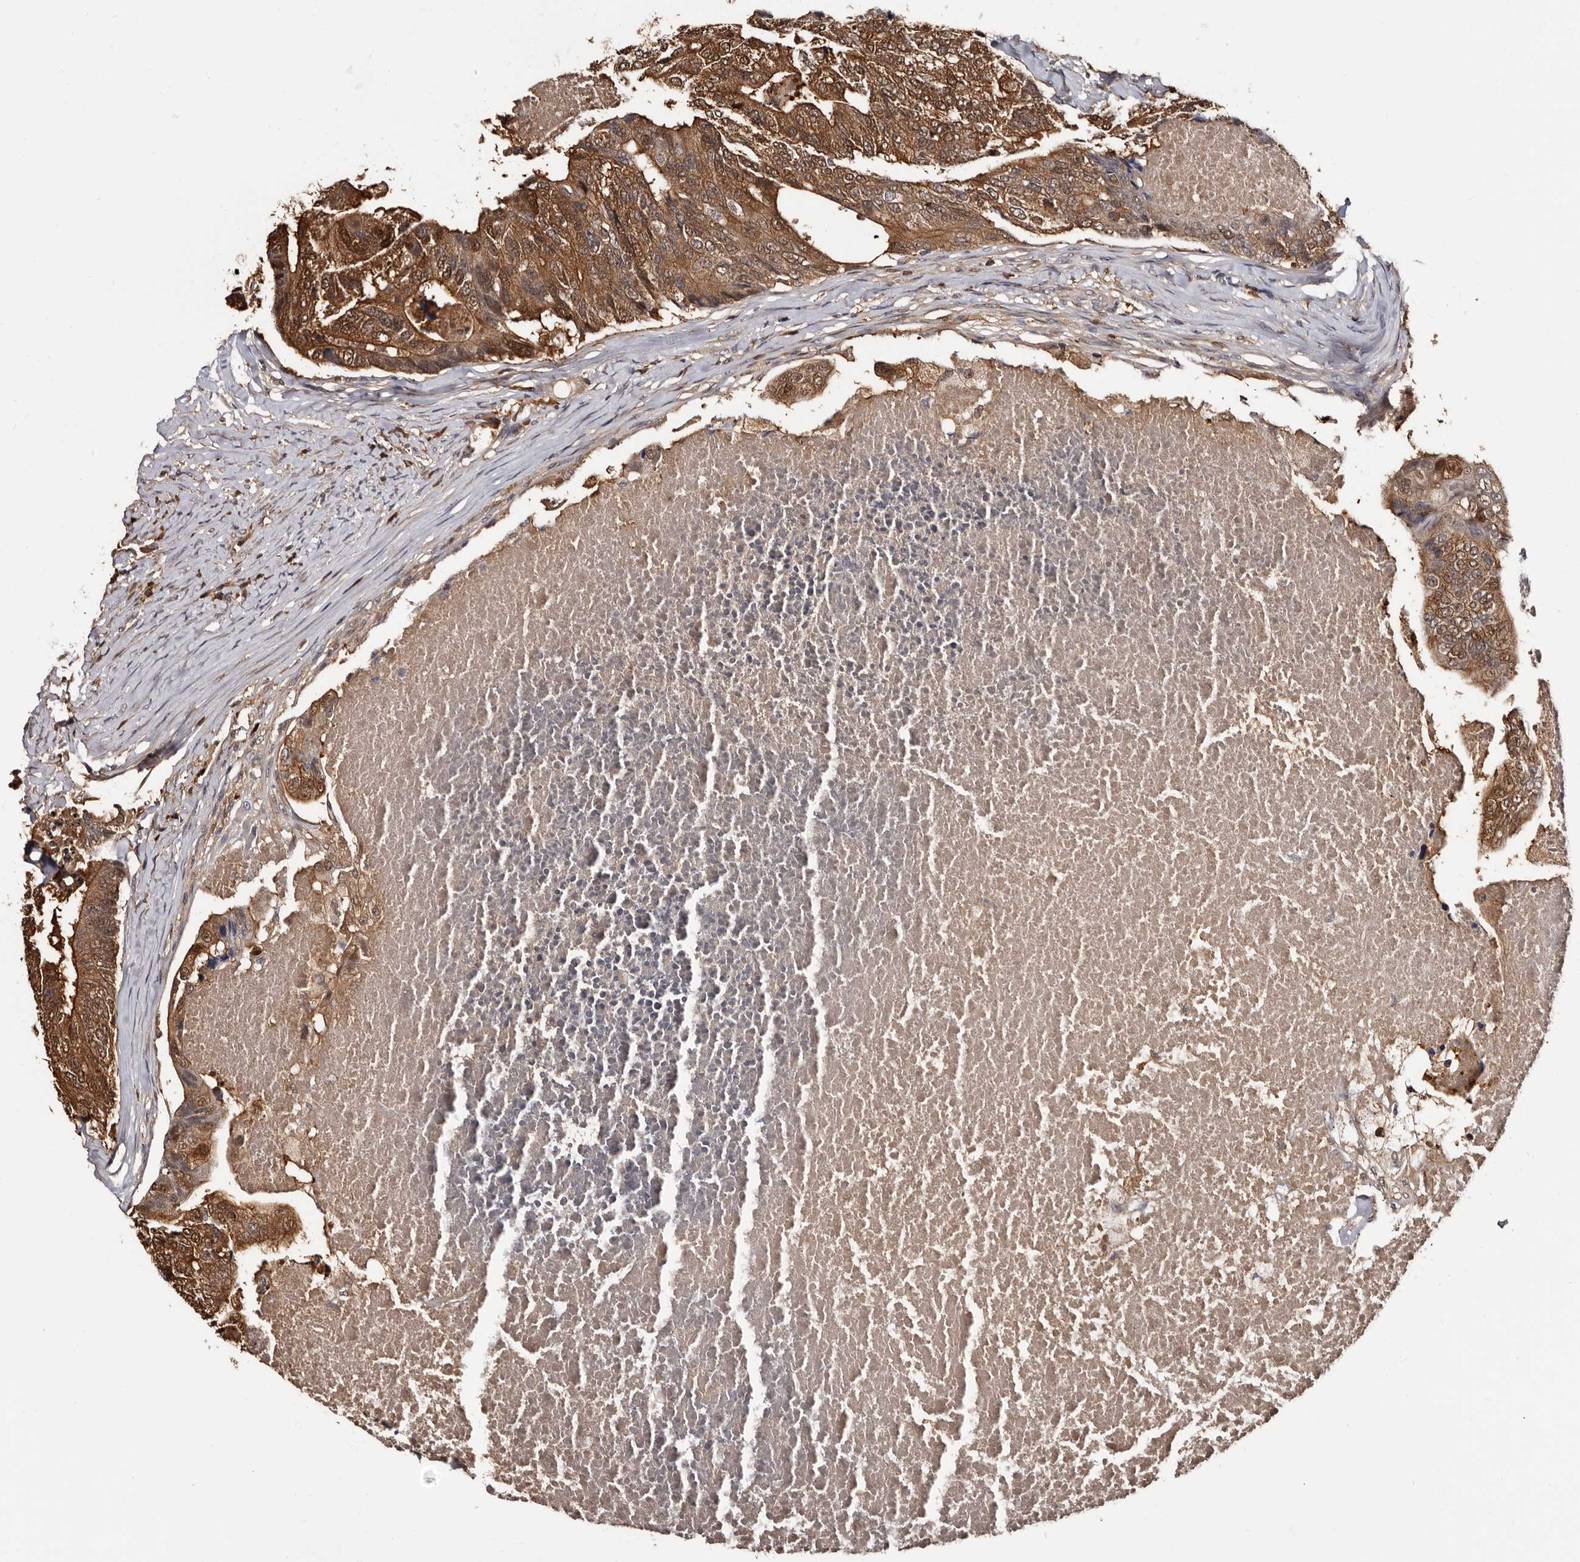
{"staining": {"intensity": "strong", "quantity": ">75%", "location": "cytoplasmic/membranous,nuclear"}, "tissue": "colorectal cancer", "cell_type": "Tumor cells", "image_type": "cancer", "snomed": [{"axis": "morphology", "description": "Adenocarcinoma, NOS"}, {"axis": "topography", "description": "Colon"}], "caption": "Human colorectal cancer (adenocarcinoma) stained for a protein (brown) shows strong cytoplasmic/membranous and nuclear positive staining in approximately >75% of tumor cells.", "gene": "DNPH1", "patient": {"sex": "female", "age": 67}}